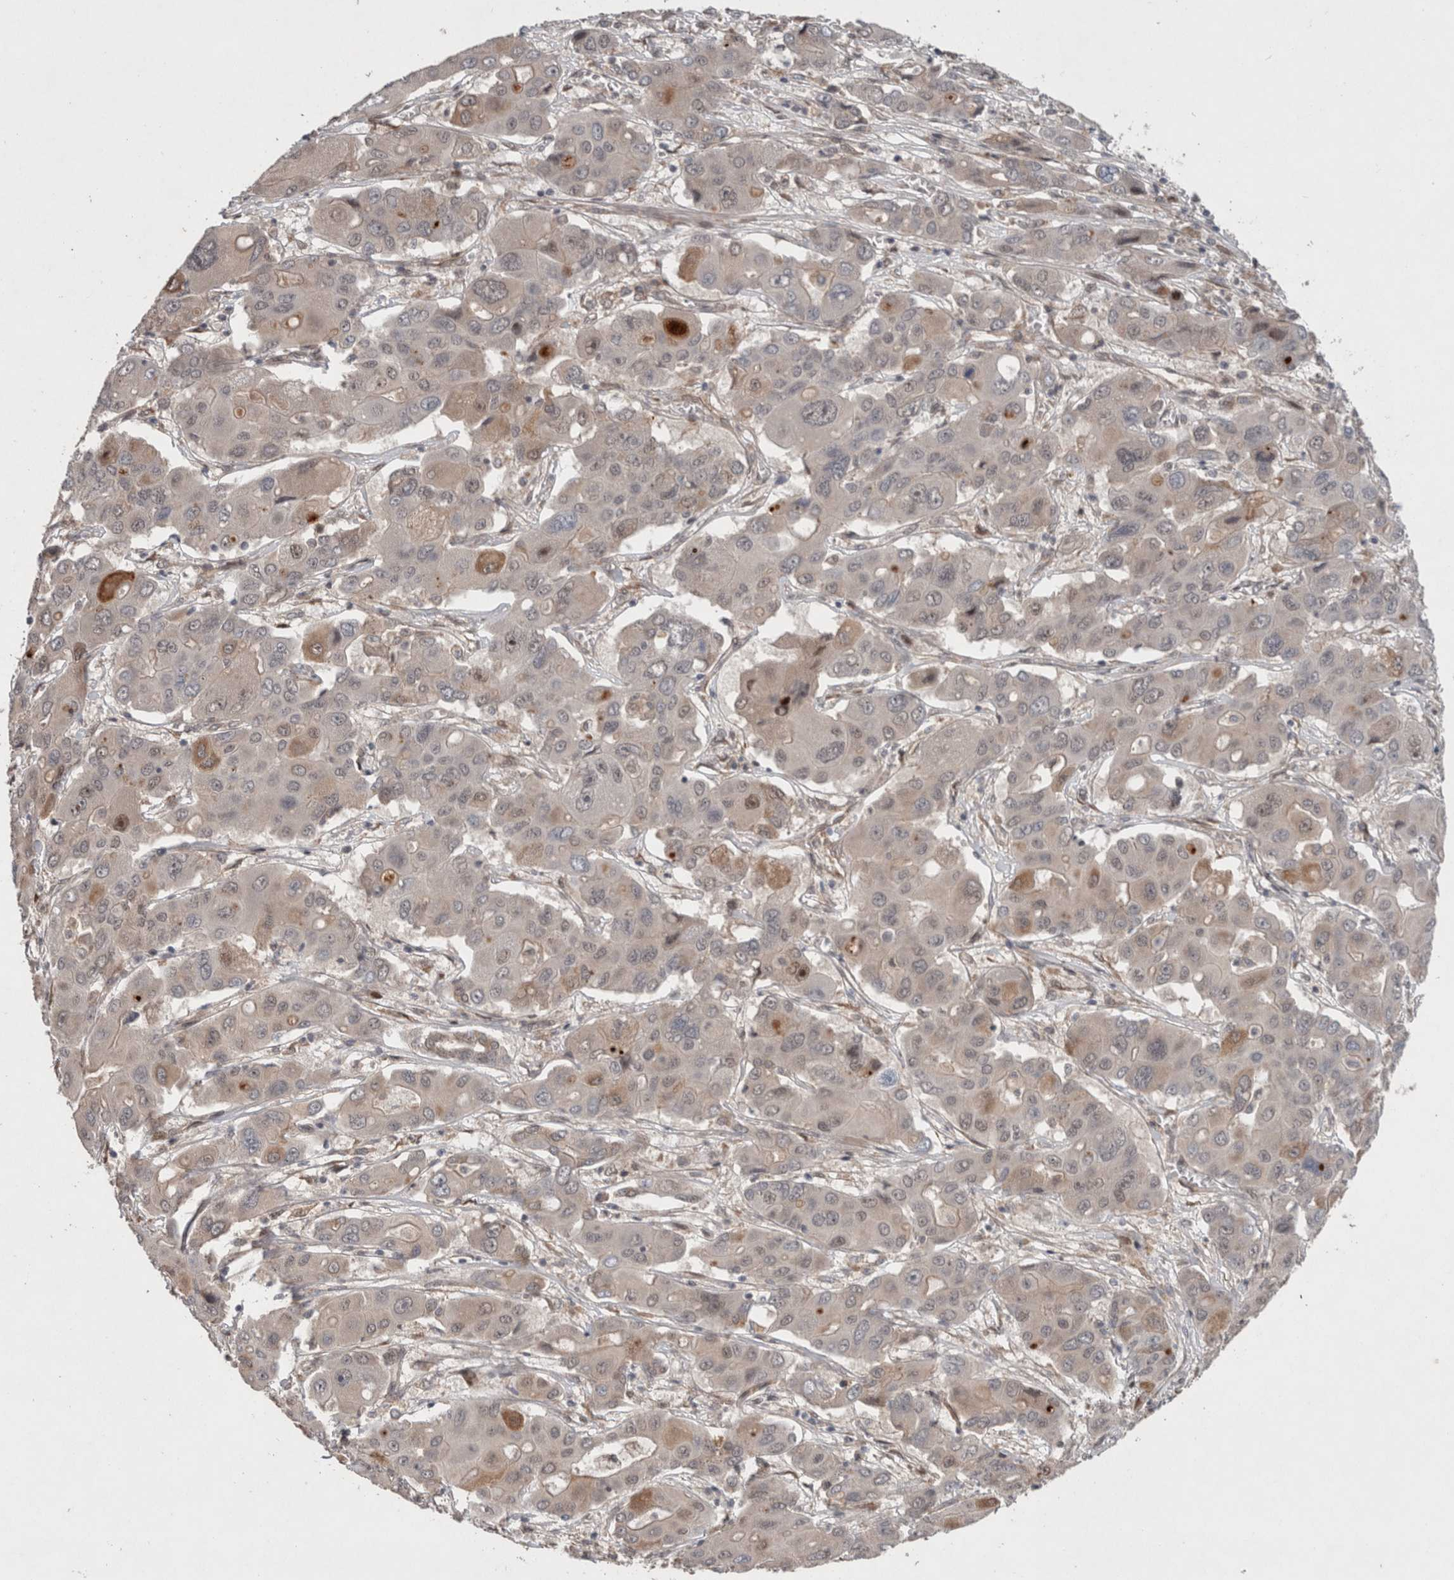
{"staining": {"intensity": "moderate", "quantity": "<25%", "location": "cytoplasmic/membranous"}, "tissue": "liver cancer", "cell_type": "Tumor cells", "image_type": "cancer", "snomed": [{"axis": "morphology", "description": "Cholangiocarcinoma"}, {"axis": "topography", "description": "Liver"}], "caption": "Approximately <25% of tumor cells in liver cholangiocarcinoma show moderate cytoplasmic/membranous protein positivity as visualized by brown immunohistochemical staining.", "gene": "GIMAP6", "patient": {"sex": "male", "age": 67}}